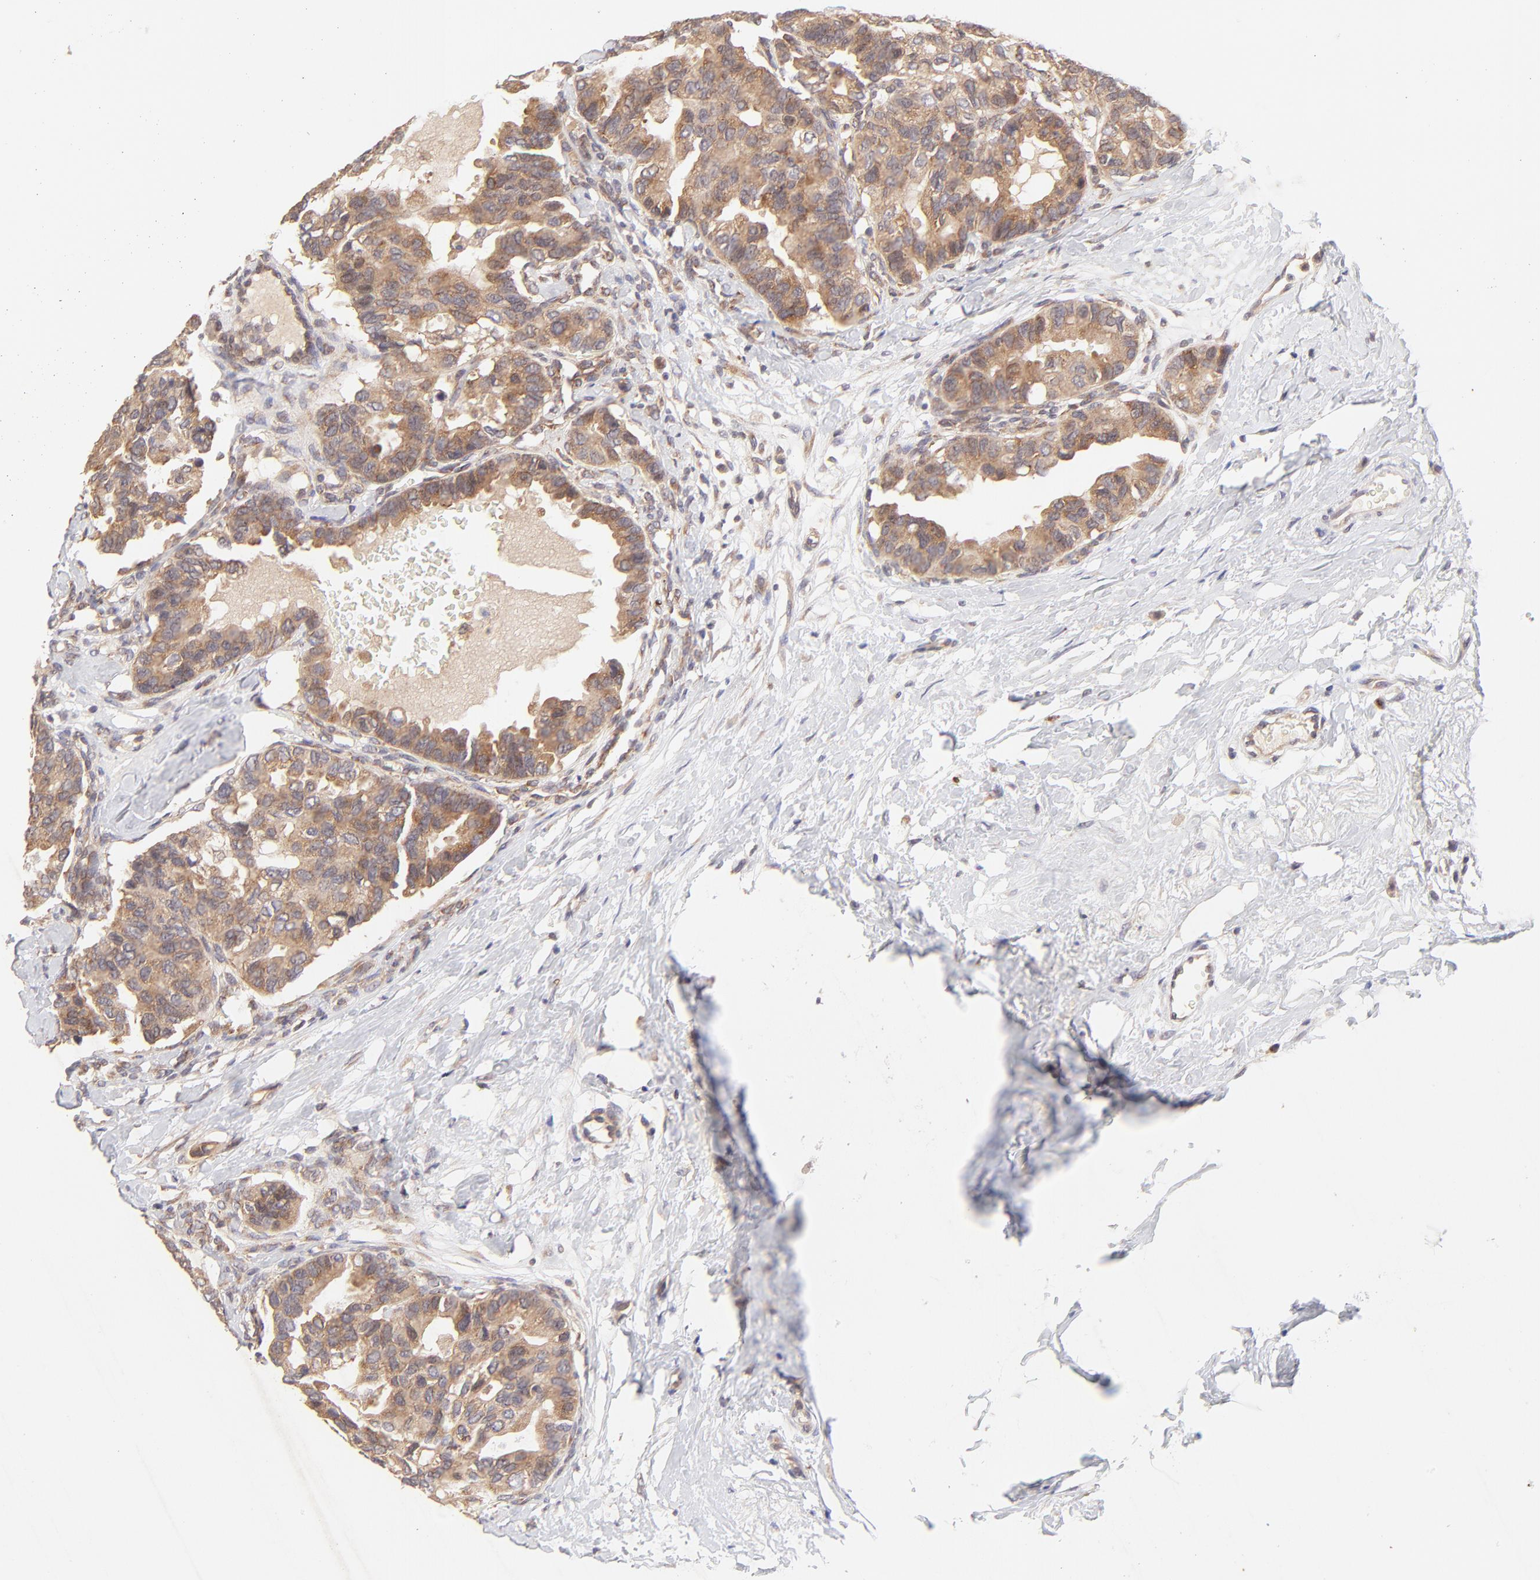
{"staining": {"intensity": "moderate", "quantity": ">75%", "location": "cytoplasmic/membranous"}, "tissue": "breast cancer", "cell_type": "Tumor cells", "image_type": "cancer", "snomed": [{"axis": "morphology", "description": "Duct carcinoma"}, {"axis": "topography", "description": "Breast"}], "caption": "Moderate cytoplasmic/membranous positivity is present in about >75% of tumor cells in breast cancer (infiltrating ductal carcinoma). The staining was performed using DAB (3,3'-diaminobenzidine) to visualize the protein expression in brown, while the nuclei were stained in blue with hematoxylin (Magnification: 20x).", "gene": "TNRC6B", "patient": {"sex": "female", "age": 69}}